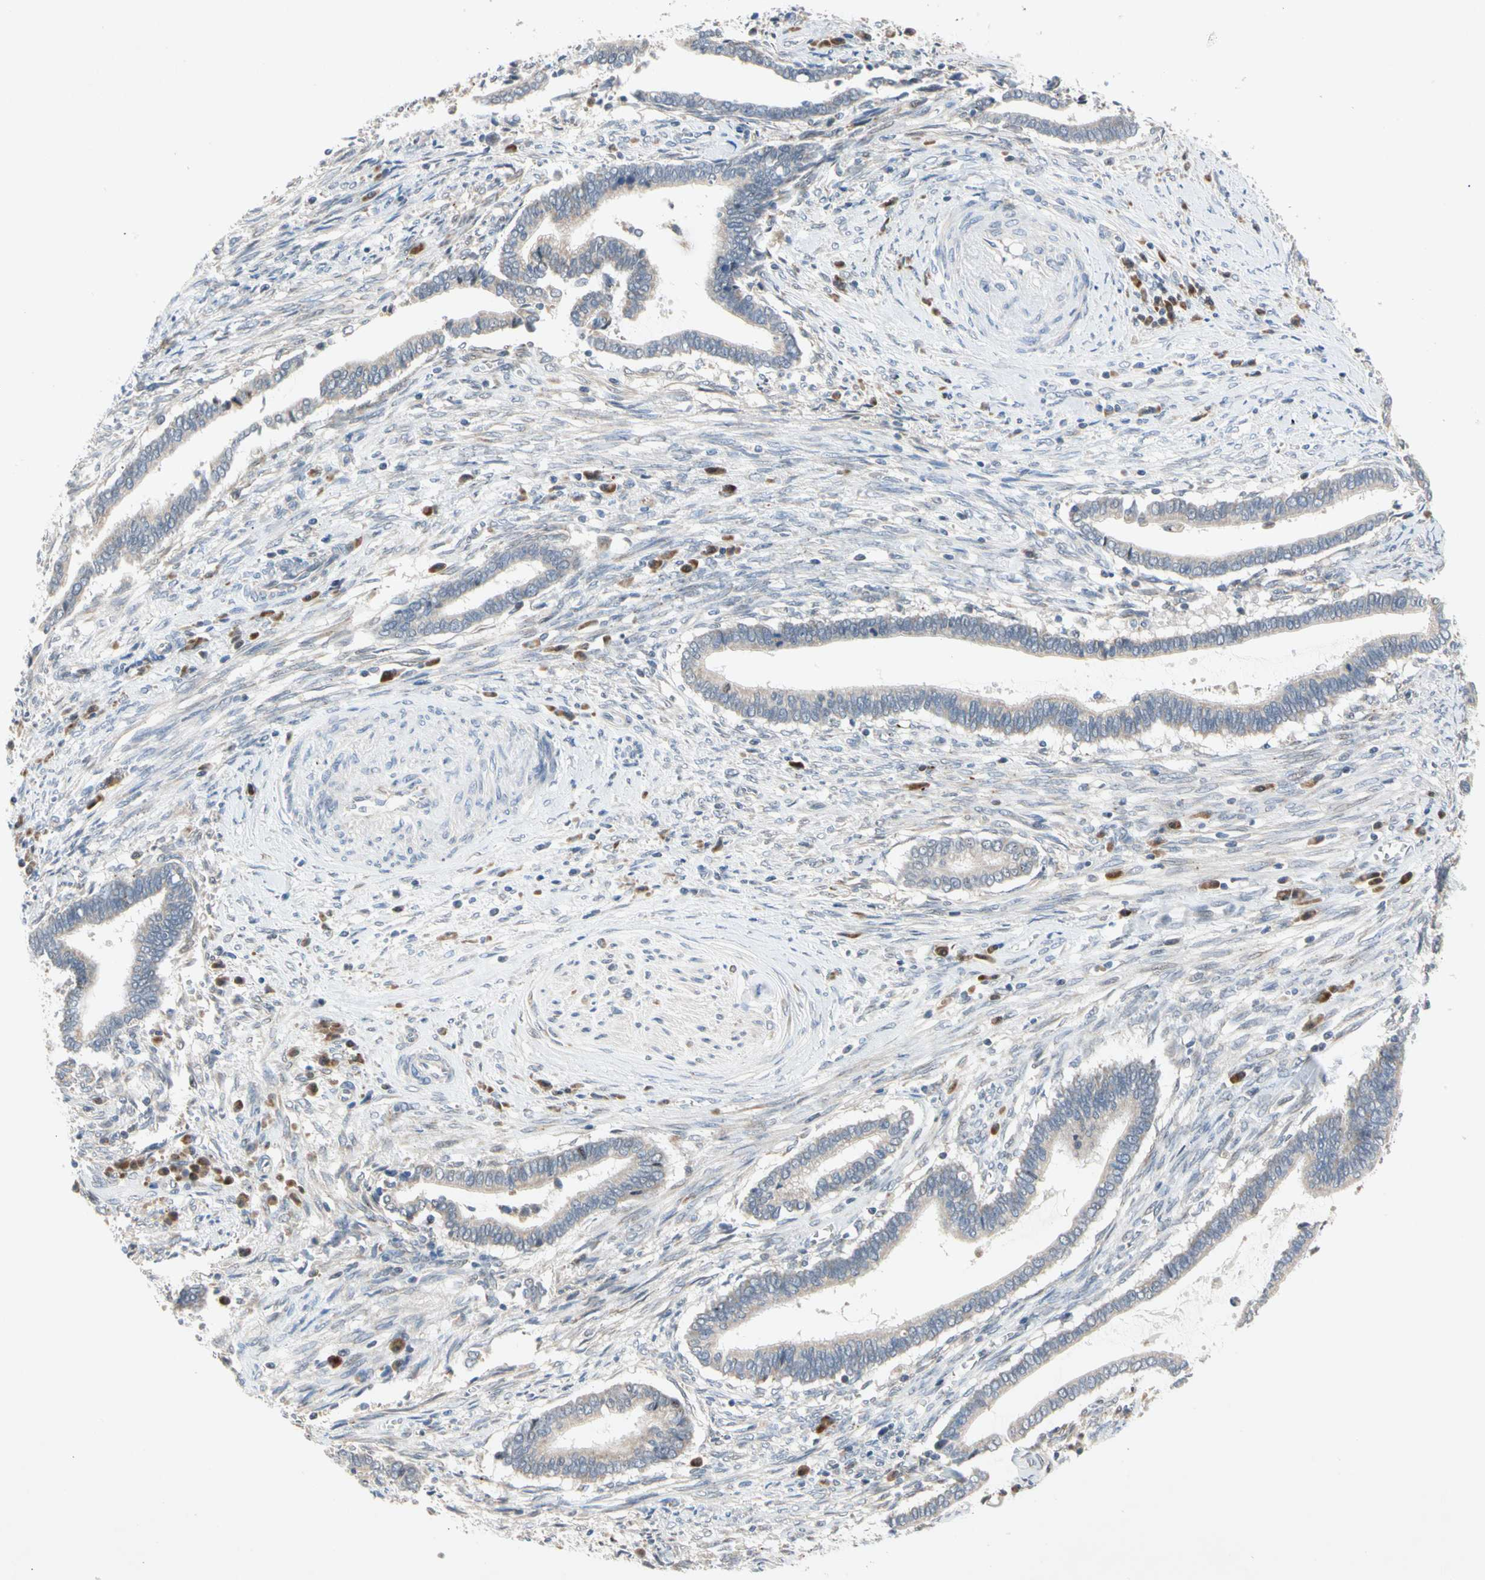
{"staining": {"intensity": "weak", "quantity": ">75%", "location": "cytoplasmic/membranous"}, "tissue": "cervical cancer", "cell_type": "Tumor cells", "image_type": "cancer", "snomed": [{"axis": "morphology", "description": "Adenocarcinoma, NOS"}, {"axis": "topography", "description": "Cervix"}], "caption": "The photomicrograph demonstrates a brown stain indicating the presence of a protein in the cytoplasmic/membranous of tumor cells in adenocarcinoma (cervical).", "gene": "MARK1", "patient": {"sex": "female", "age": 44}}